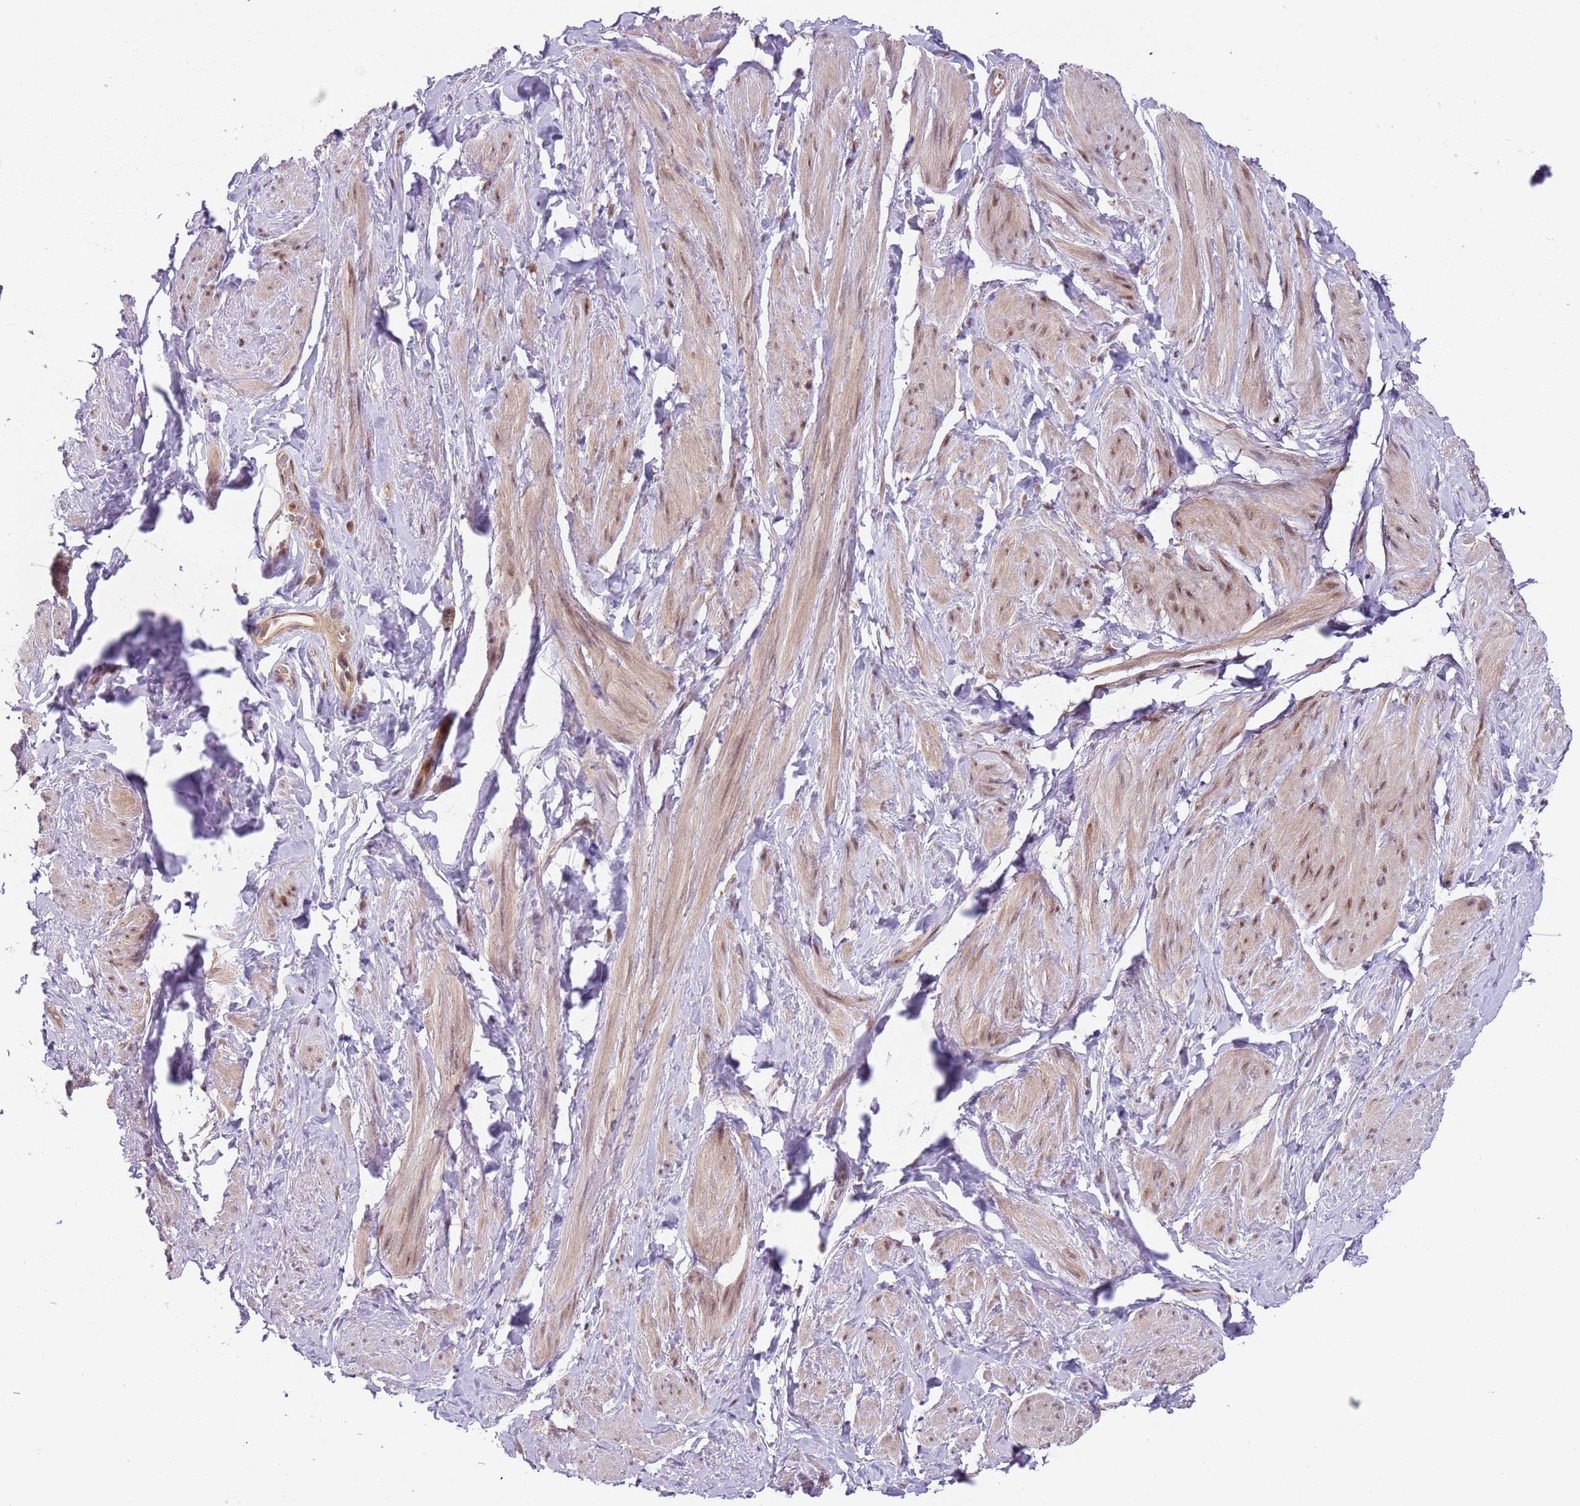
{"staining": {"intensity": "weak", "quantity": "25%-75%", "location": "cytoplasmic/membranous,nuclear"}, "tissue": "smooth muscle", "cell_type": "Smooth muscle cells", "image_type": "normal", "snomed": [{"axis": "morphology", "description": "Normal tissue, NOS"}, {"axis": "topography", "description": "Smooth muscle"}, {"axis": "topography", "description": "Peripheral nerve tissue"}], "caption": "Brown immunohistochemical staining in normal smooth muscle demonstrates weak cytoplasmic/membranous,nuclear staining in about 25%-75% of smooth muscle cells.", "gene": "RMND5B", "patient": {"sex": "male", "age": 69}}